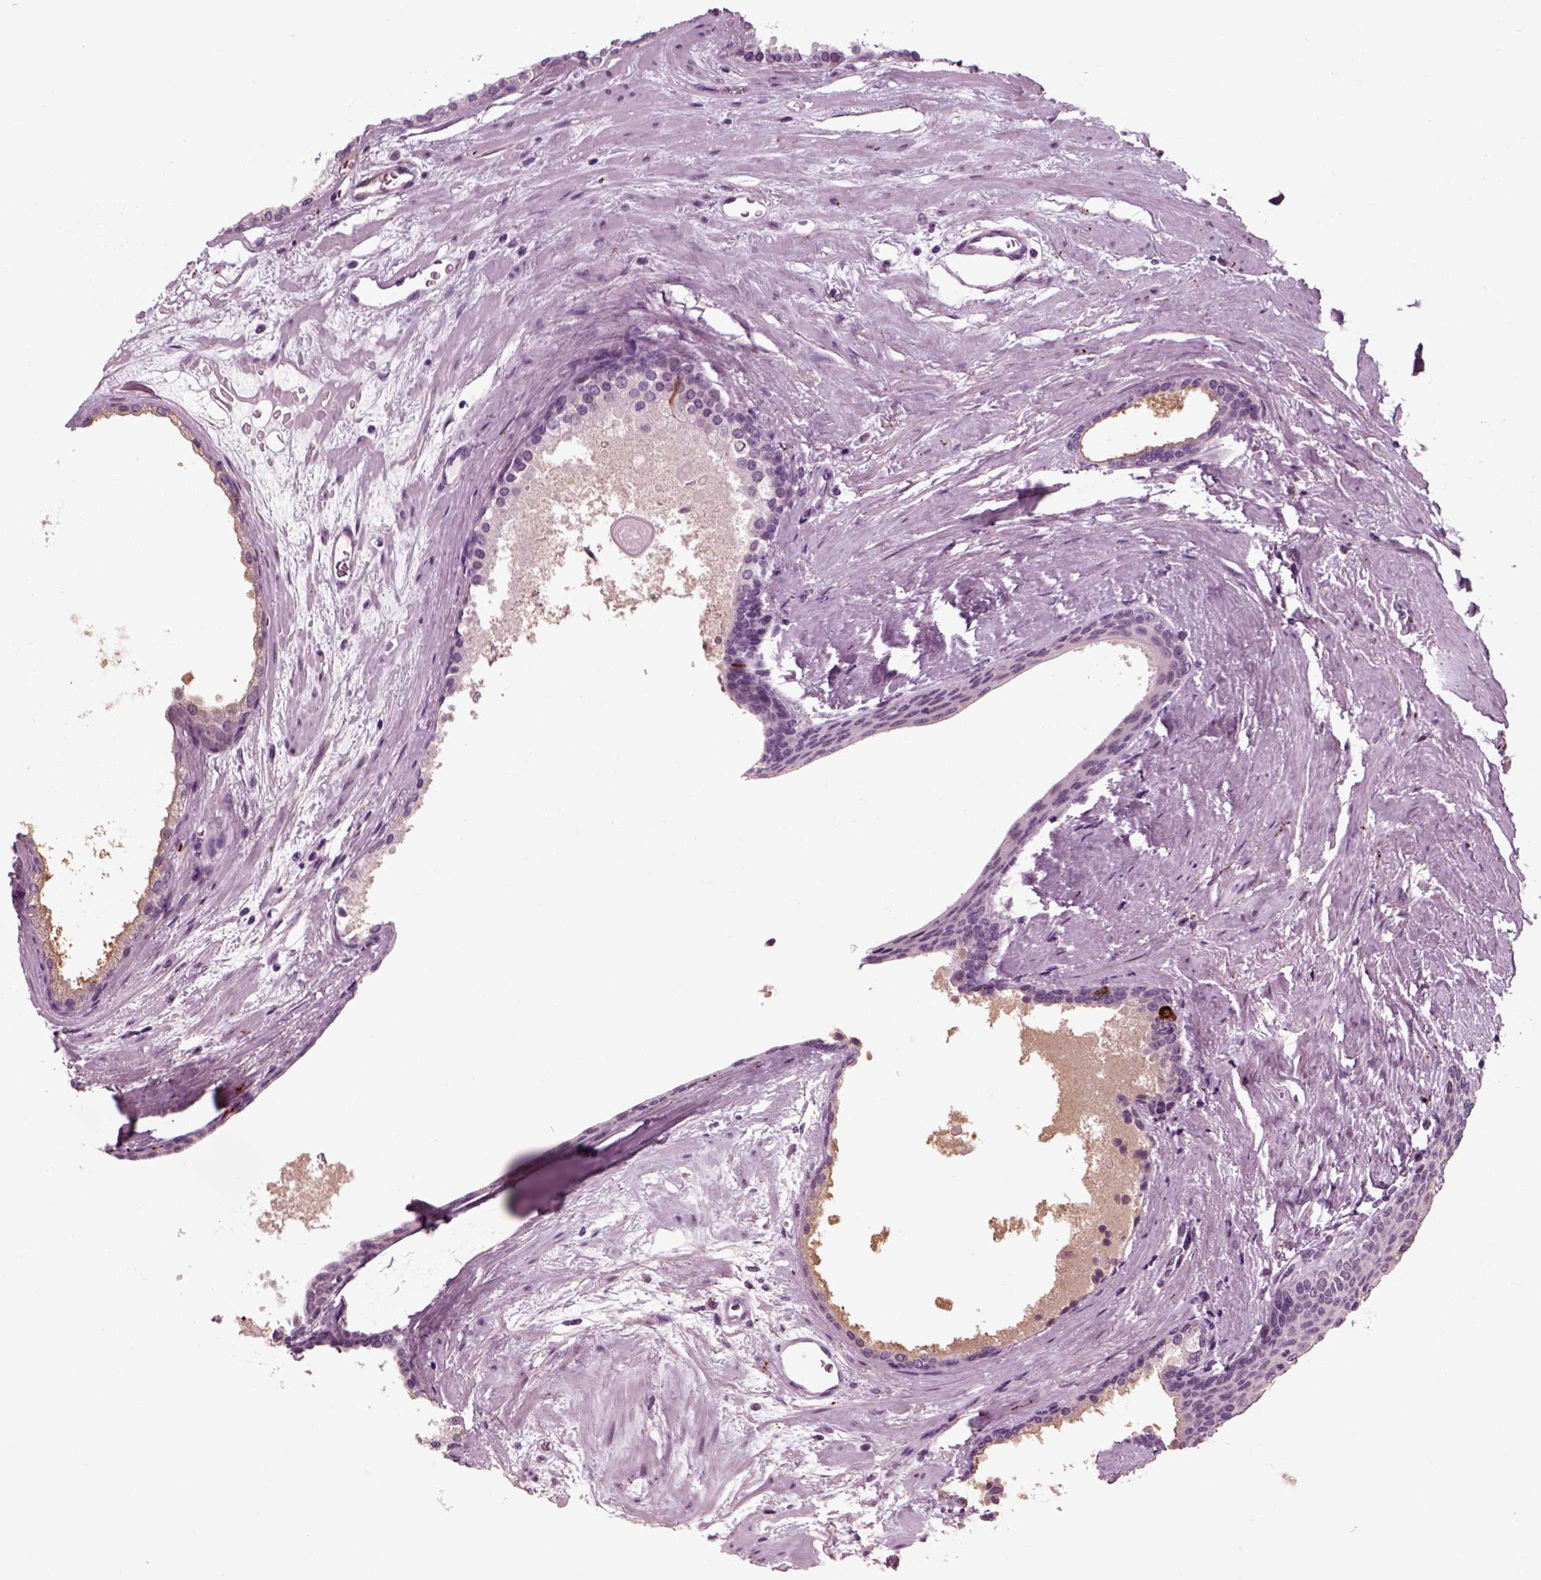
{"staining": {"intensity": "negative", "quantity": "none", "location": "none"}, "tissue": "prostate cancer", "cell_type": "Tumor cells", "image_type": "cancer", "snomed": [{"axis": "morphology", "description": "Adenocarcinoma, Low grade"}, {"axis": "topography", "description": "Prostate"}], "caption": "Immunohistochemistry (IHC) micrograph of human prostate low-grade adenocarcinoma stained for a protein (brown), which exhibits no expression in tumor cells.", "gene": "CHGB", "patient": {"sex": "male", "age": 56}}